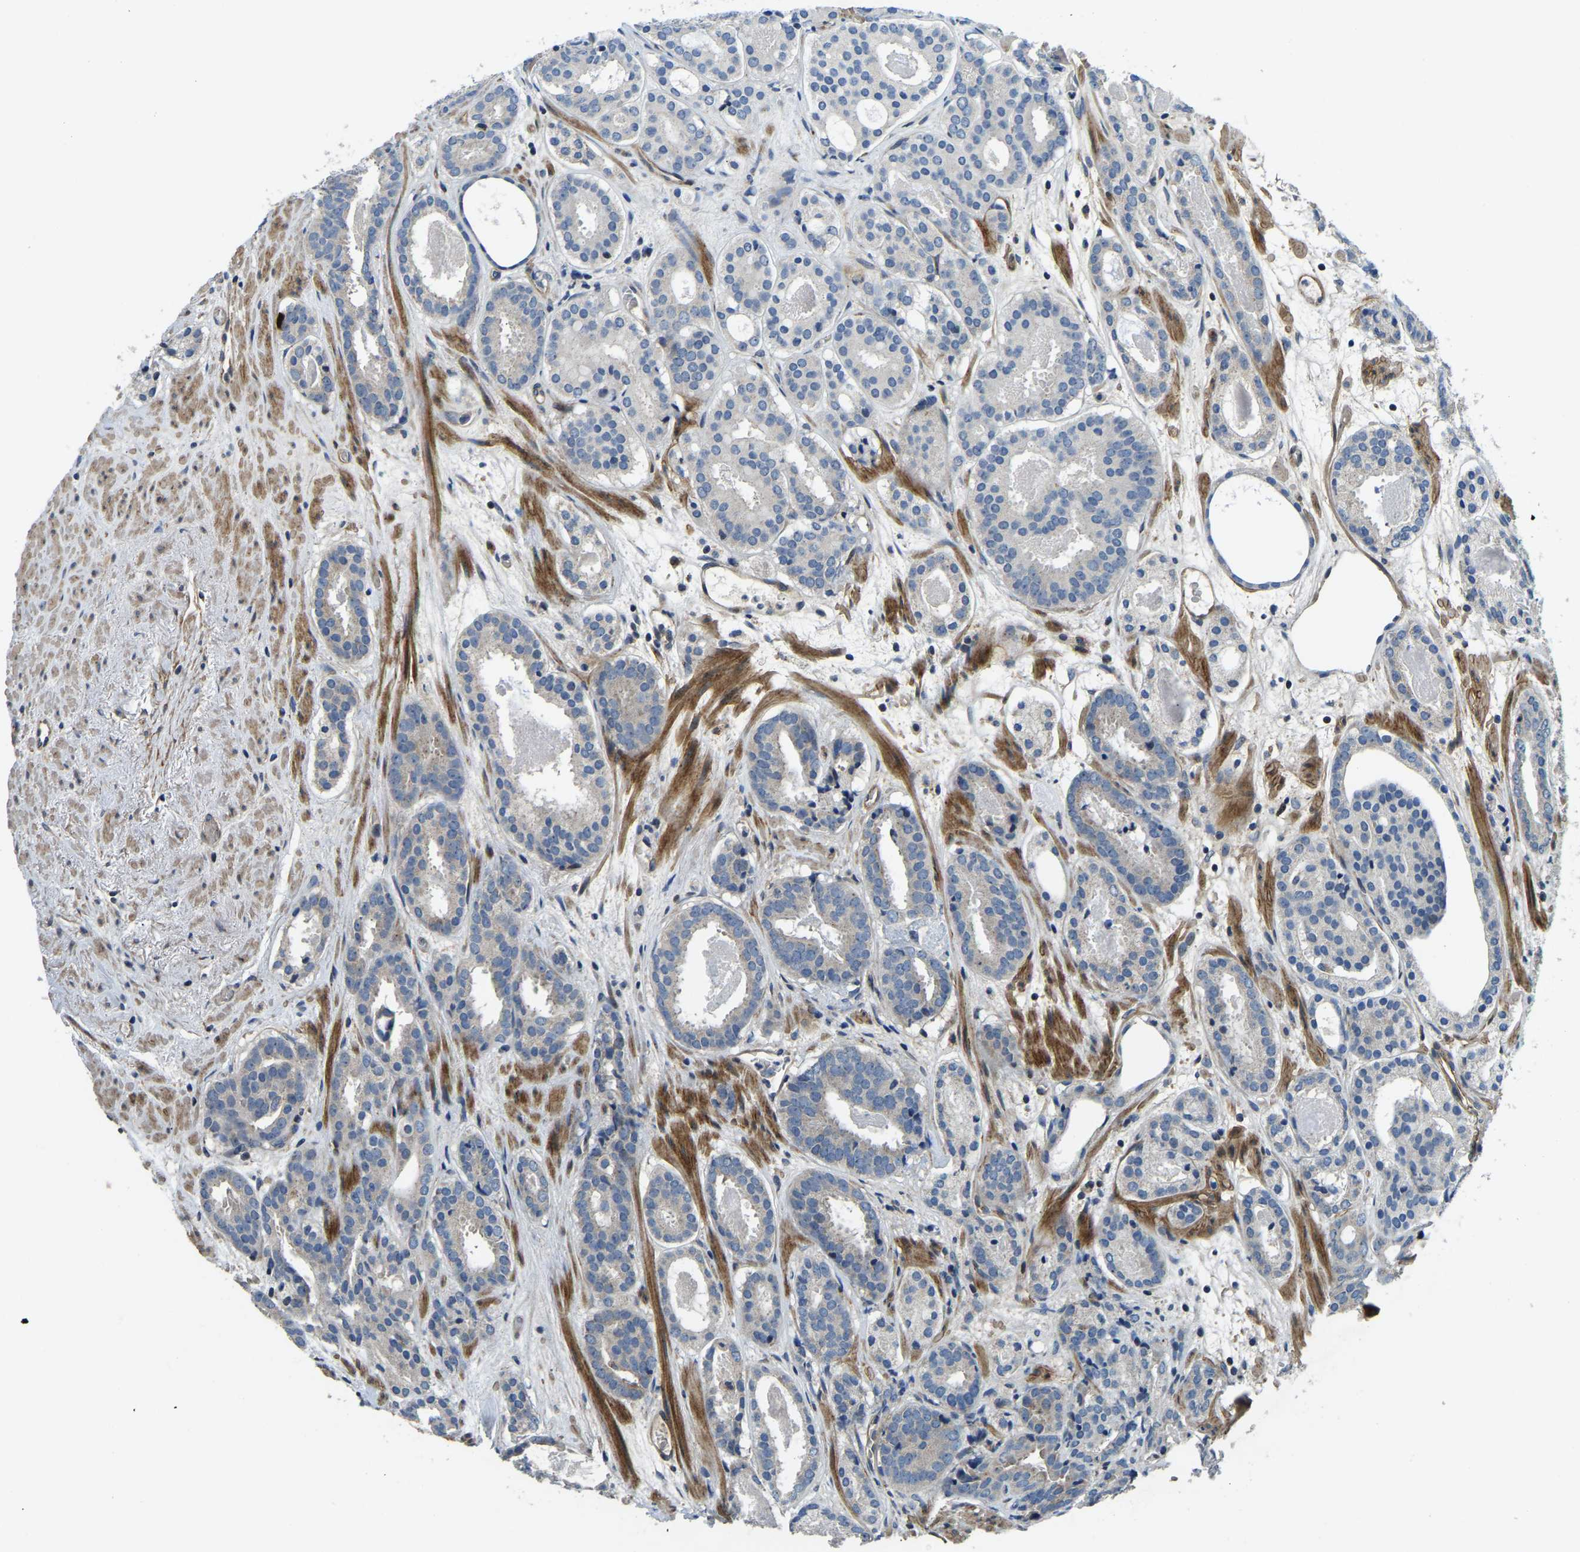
{"staining": {"intensity": "negative", "quantity": "none", "location": "none"}, "tissue": "prostate cancer", "cell_type": "Tumor cells", "image_type": "cancer", "snomed": [{"axis": "morphology", "description": "Adenocarcinoma, Low grade"}, {"axis": "topography", "description": "Prostate"}], "caption": "IHC of human prostate low-grade adenocarcinoma exhibits no positivity in tumor cells. Nuclei are stained in blue.", "gene": "RNF39", "patient": {"sex": "male", "age": 69}}